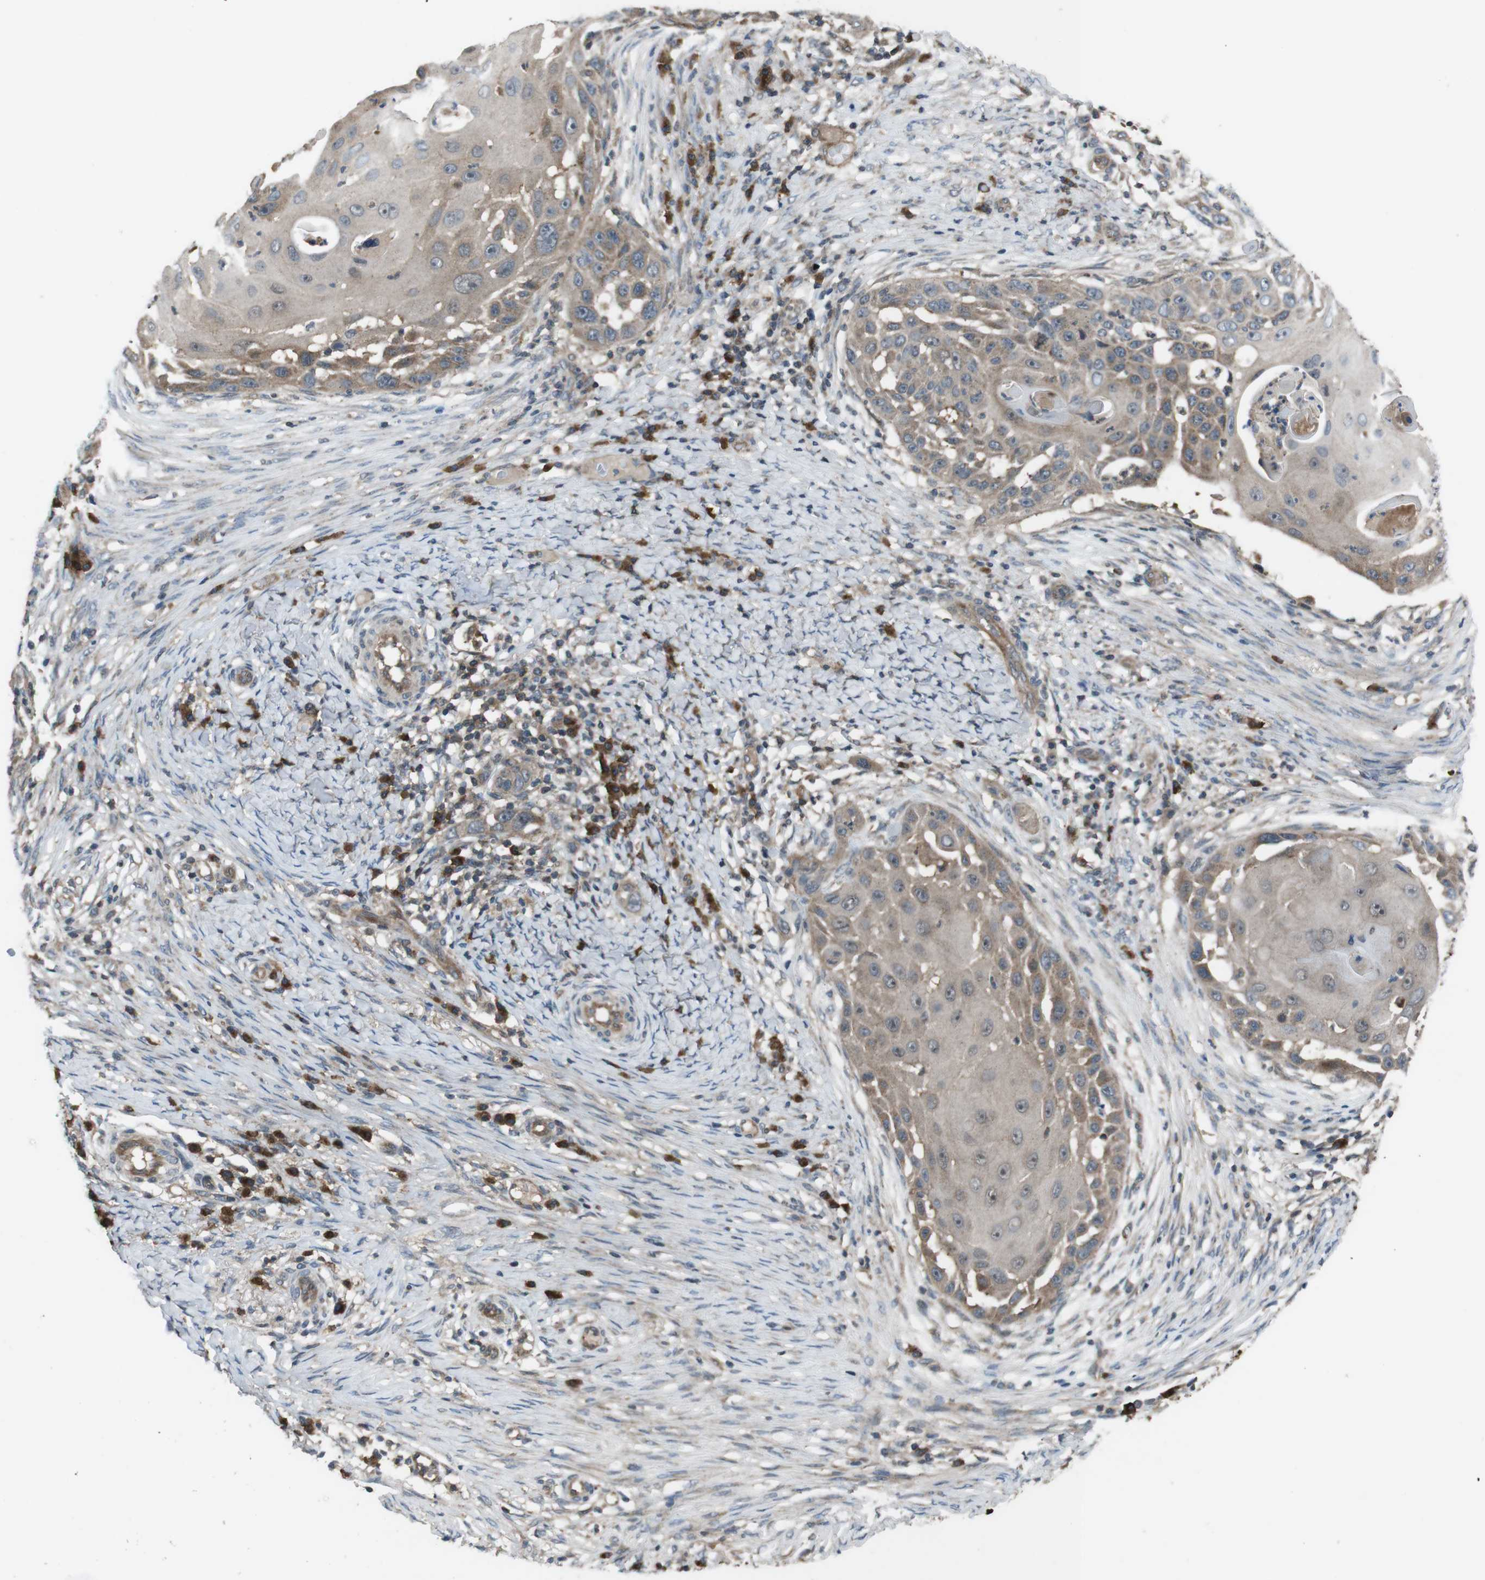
{"staining": {"intensity": "moderate", "quantity": ">75%", "location": "cytoplasmic/membranous"}, "tissue": "skin cancer", "cell_type": "Tumor cells", "image_type": "cancer", "snomed": [{"axis": "morphology", "description": "Squamous cell carcinoma, NOS"}, {"axis": "topography", "description": "Skin"}], "caption": "This image reveals immunohistochemistry staining of skin cancer (squamous cell carcinoma), with medium moderate cytoplasmic/membranous expression in approximately >75% of tumor cells.", "gene": "SLC22A23", "patient": {"sex": "female", "age": 44}}